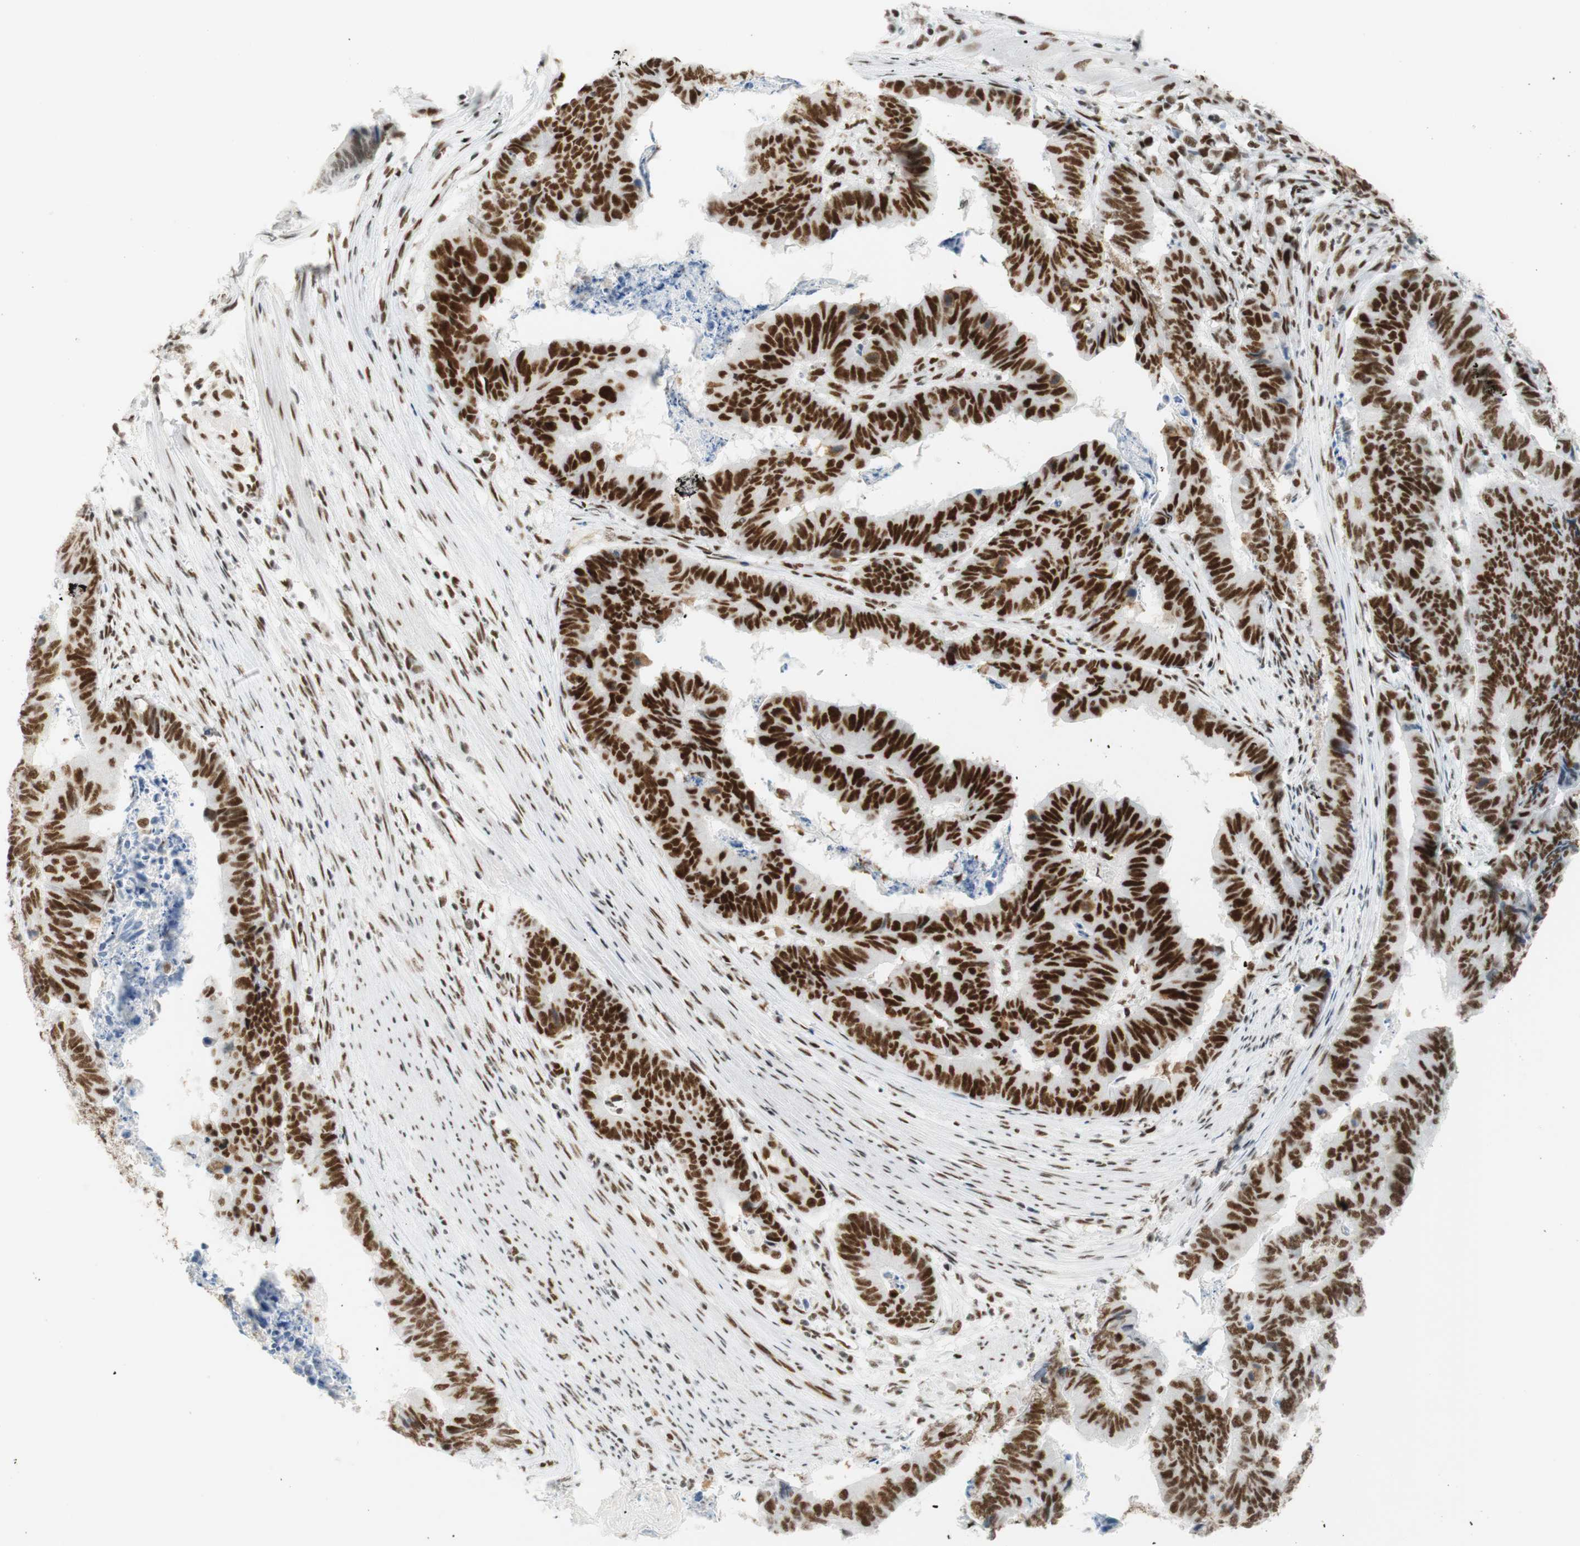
{"staining": {"intensity": "strong", "quantity": ">75%", "location": "nuclear"}, "tissue": "stomach cancer", "cell_type": "Tumor cells", "image_type": "cancer", "snomed": [{"axis": "morphology", "description": "Adenocarcinoma, NOS"}, {"axis": "topography", "description": "Stomach, lower"}], "caption": "Stomach cancer (adenocarcinoma) was stained to show a protein in brown. There is high levels of strong nuclear staining in approximately >75% of tumor cells.", "gene": "RNF20", "patient": {"sex": "male", "age": 77}}